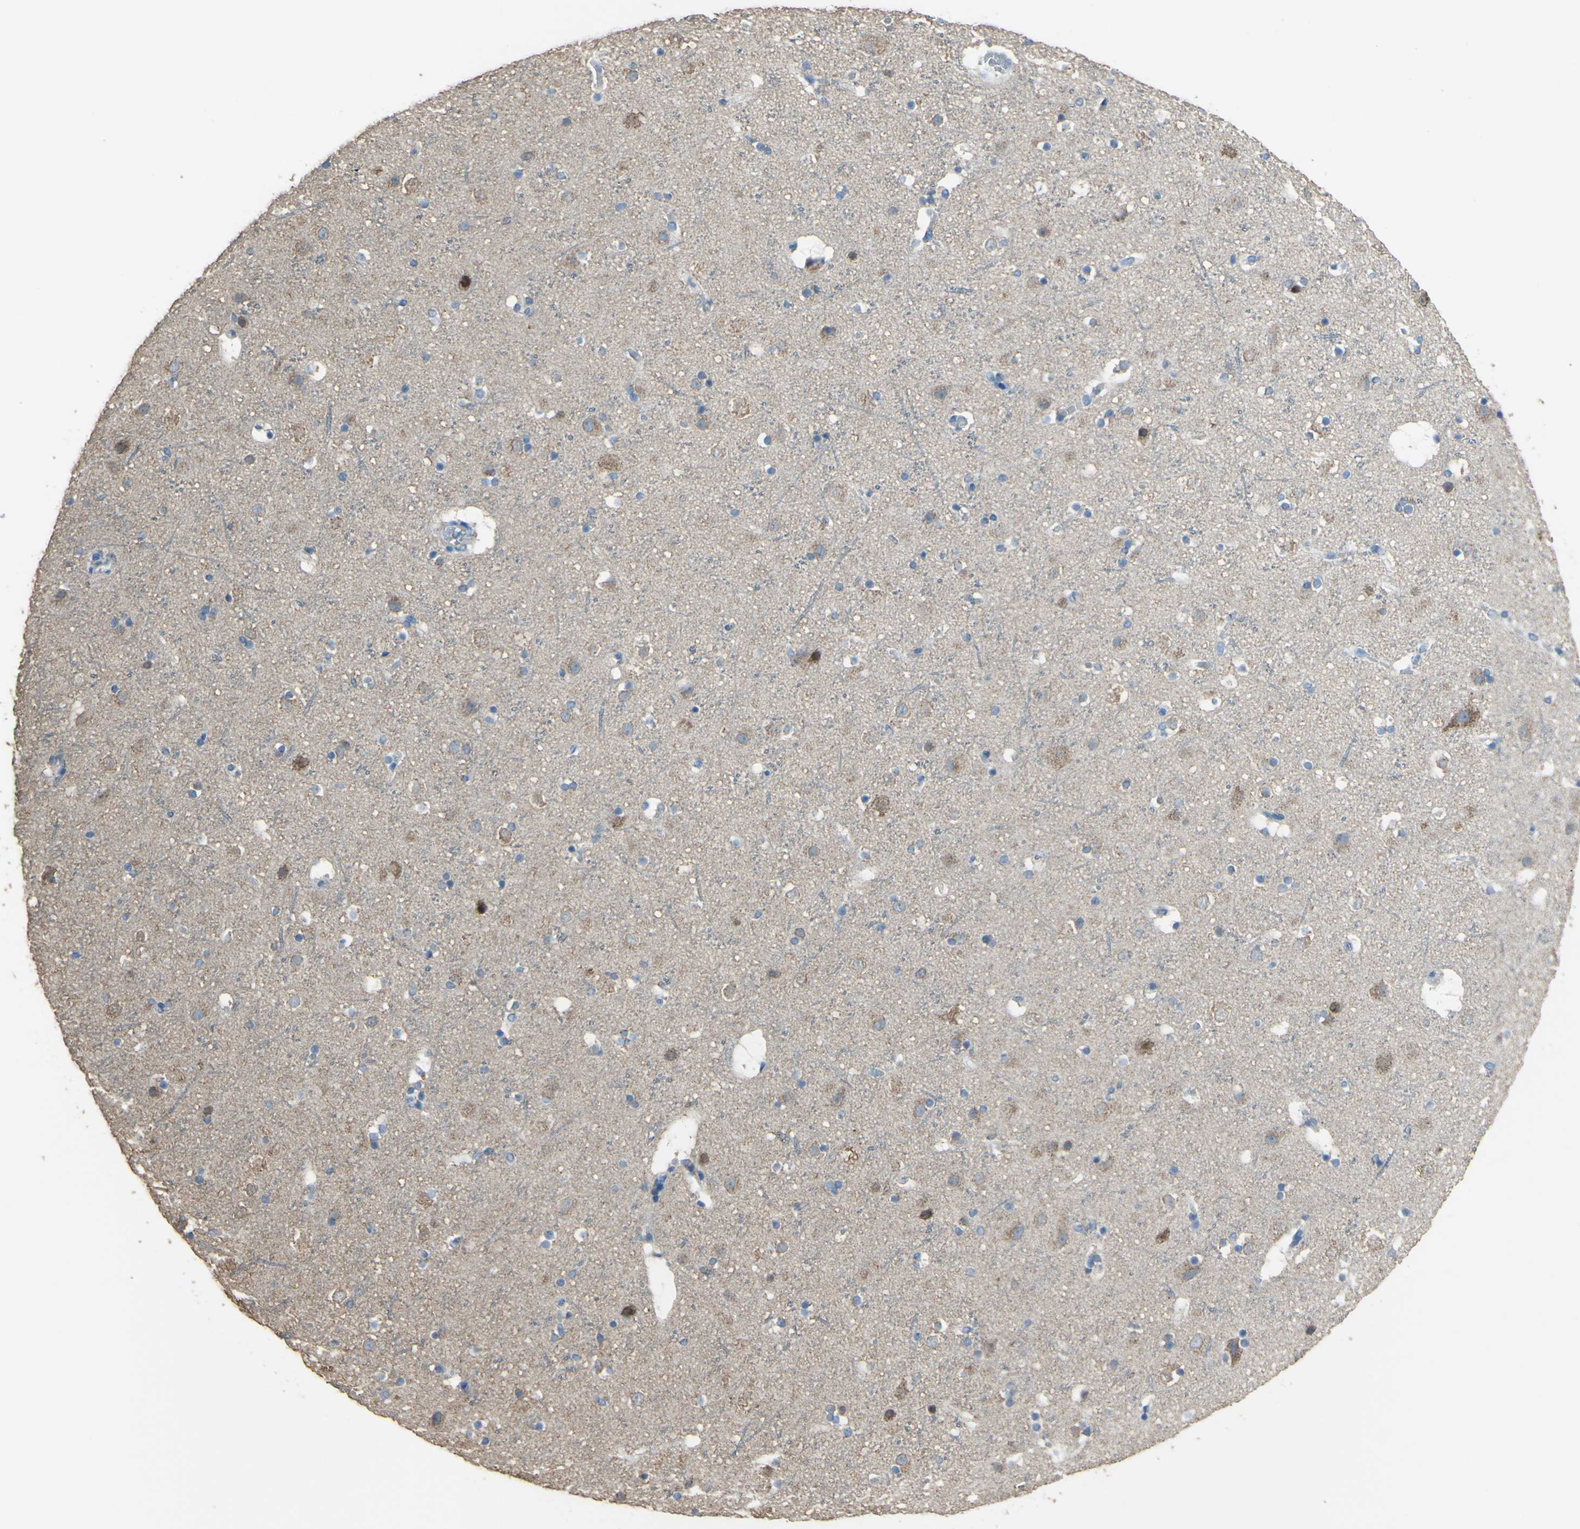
{"staining": {"intensity": "weak", "quantity": "25%-75%", "location": "cytoplasmic/membranous"}, "tissue": "cerebral cortex", "cell_type": "Endothelial cells", "image_type": "normal", "snomed": [{"axis": "morphology", "description": "Normal tissue, NOS"}, {"axis": "topography", "description": "Cerebral cortex"}], "caption": "High-magnification brightfield microscopy of unremarkable cerebral cortex stained with DAB (brown) and counterstained with hematoxylin (blue). endothelial cells exhibit weak cytoplasmic/membranous staining is seen in approximately25%-75% of cells. (DAB IHC with brightfield microscopy, high magnification).", "gene": "CMKLR2", "patient": {"sex": "male", "age": 45}}